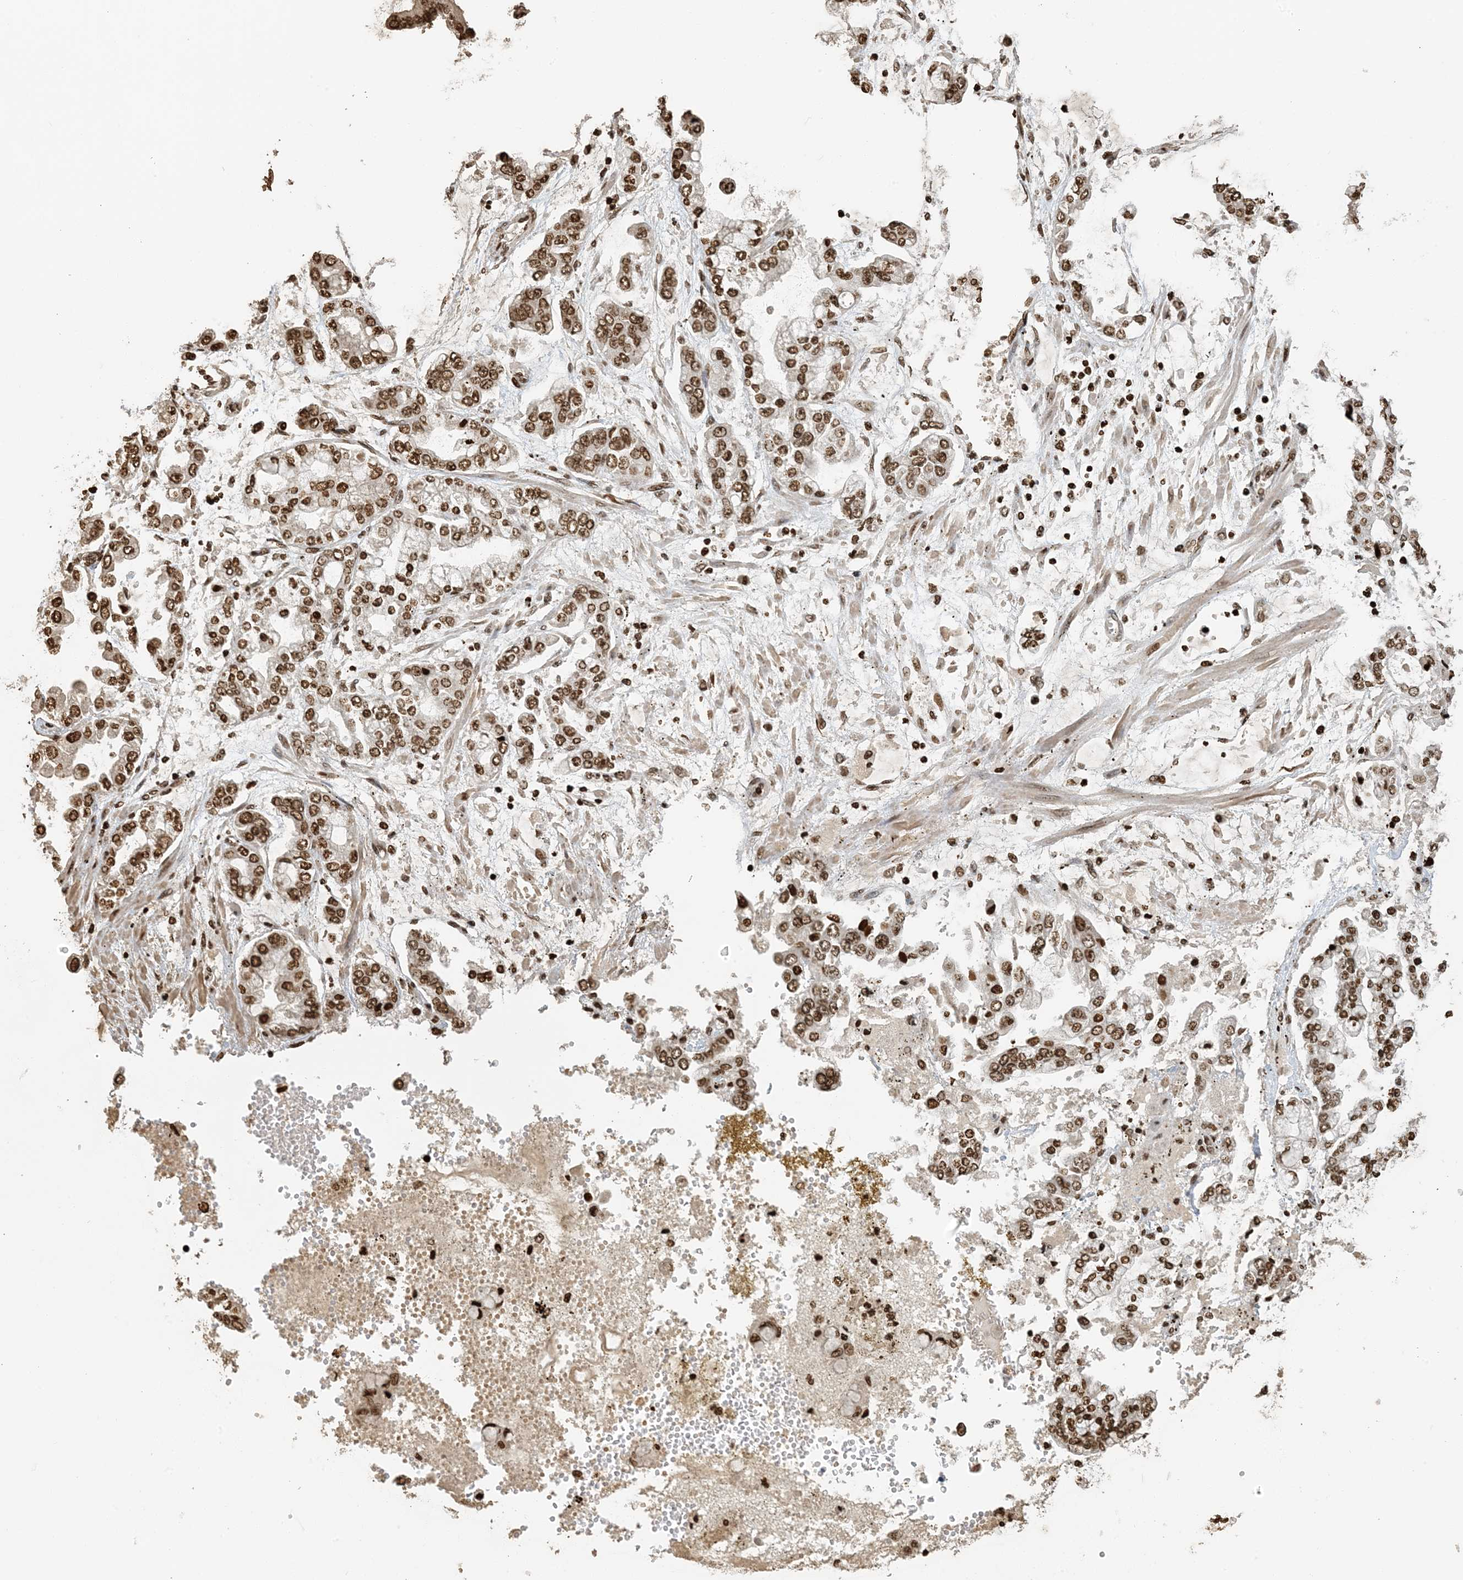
{"staining": {"intensity": "moderate", "quantity": ">75%", "location": "nuclear"}, "tissue": "stomach cancer", "cell_type": "Tumor cells", "image_type": "cancer", "snomed": [{"axis": "morphology", "description": "Normal tissue, NOS"}, {"axis": "morphology", "description": "Adenocarcinoma, NOS"}, {"axis": "topography", "description": "Stomach, upper"}, {"axis": "topography", "description": "Stomach"}], "caption": "This photomicrograph reveals immunohistochemistry (IHC) staining of human adenocarcinoma (stomach), with medium moderate nuclear expression in approximately >75% of tumor cells.", "gene": "H3-3B", "patient": {"sex": "male", "age": 76}}